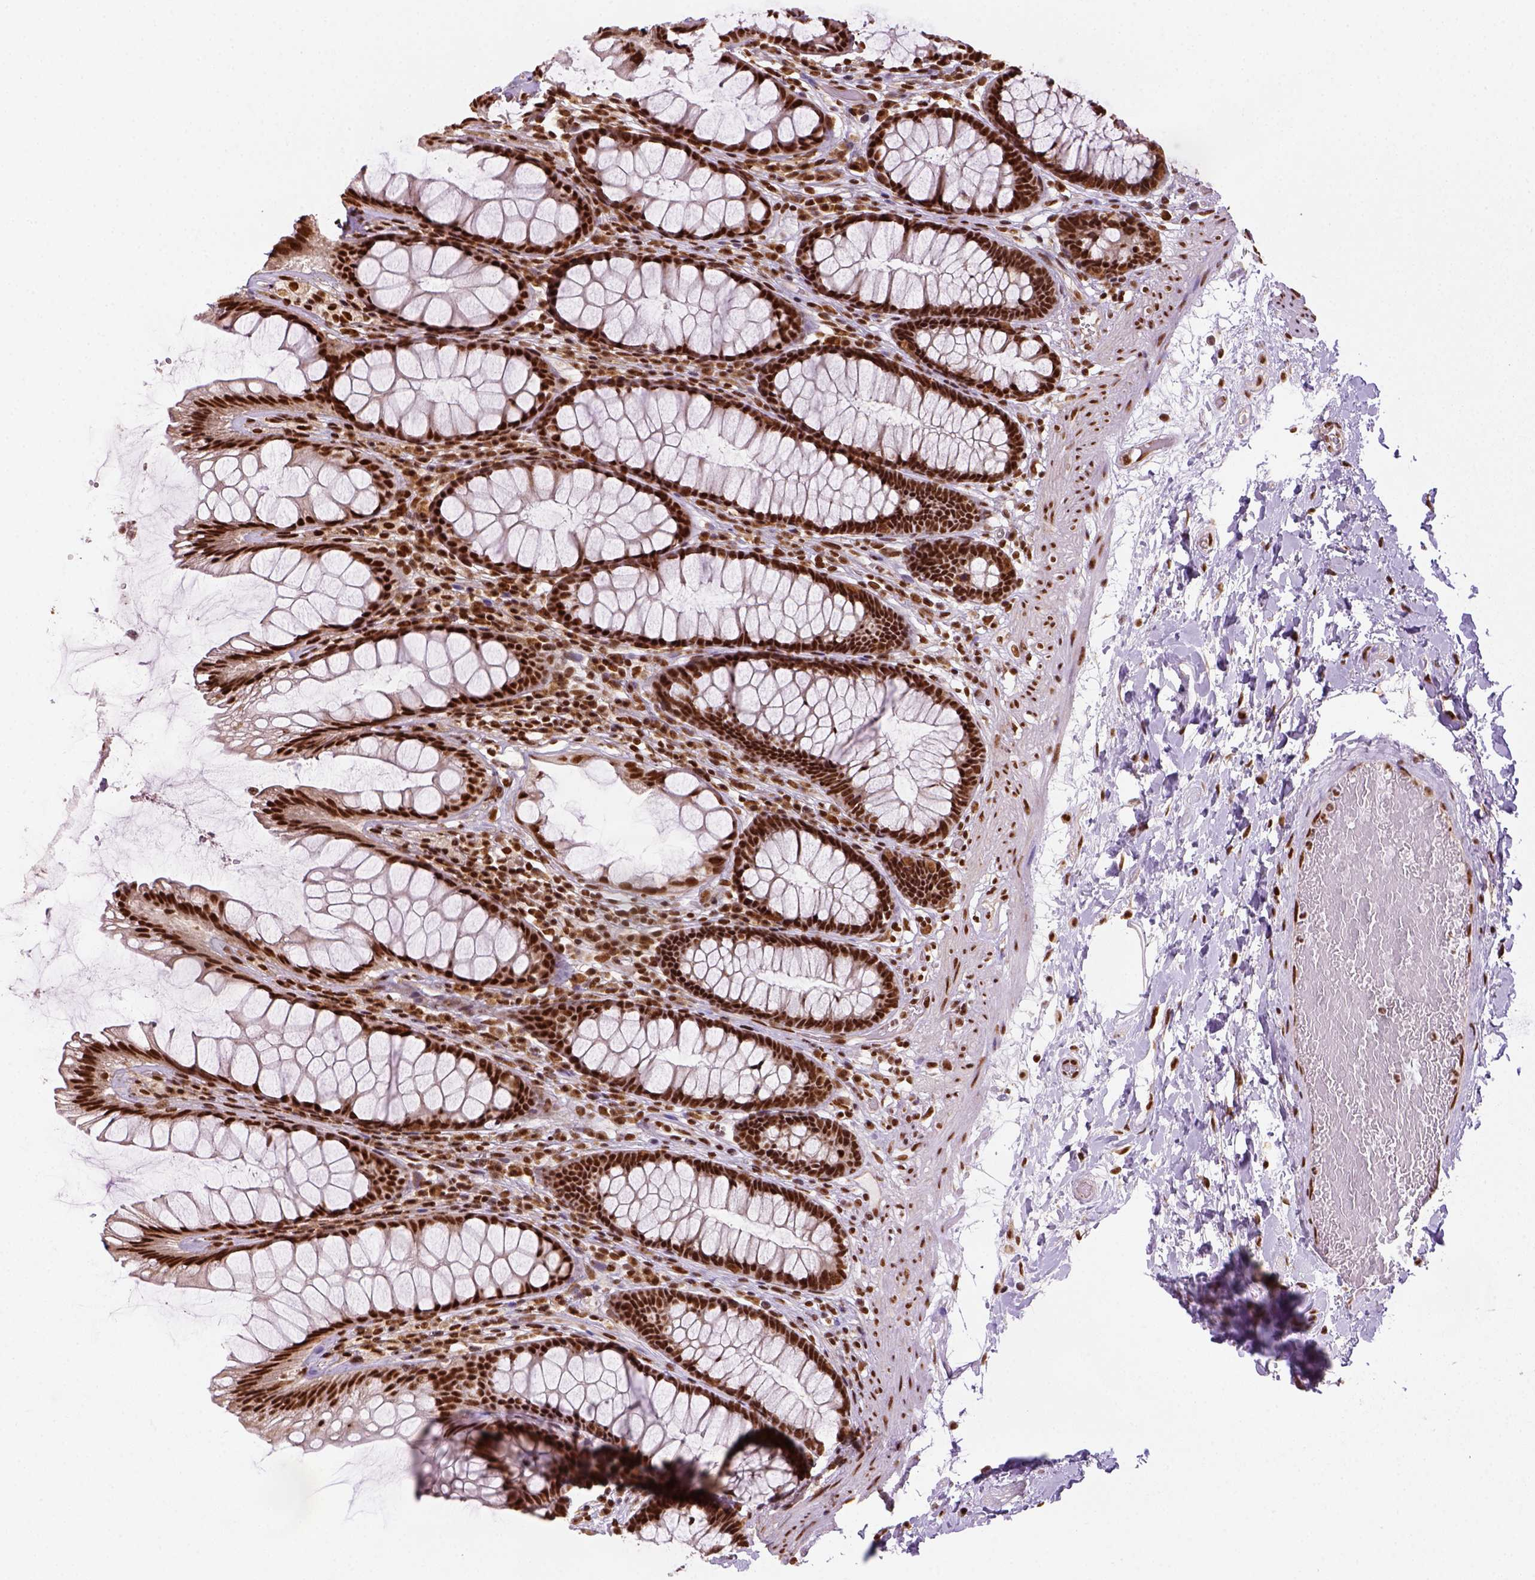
{"staining": {"intensity": "strong", "quantity": ">75%", "location": "nuclear"}, "tissue": "rectum", "cell_type": "Glandular cells", "image_type": "normal", "snomed": [{"axis": "morphology", "description": "Normal tissue, NOS"}, {"axis": "topography", "description": "Rectum"}], "caption": "The image shows a brown stain indicating the presence of a protein in the nuclear of glandular cells in rectum. (brown staining indicates protein expression, while blue staining denotes nuclei).", "gene": "CCAR1", "patient": {"sex": "male", "age": 72}}